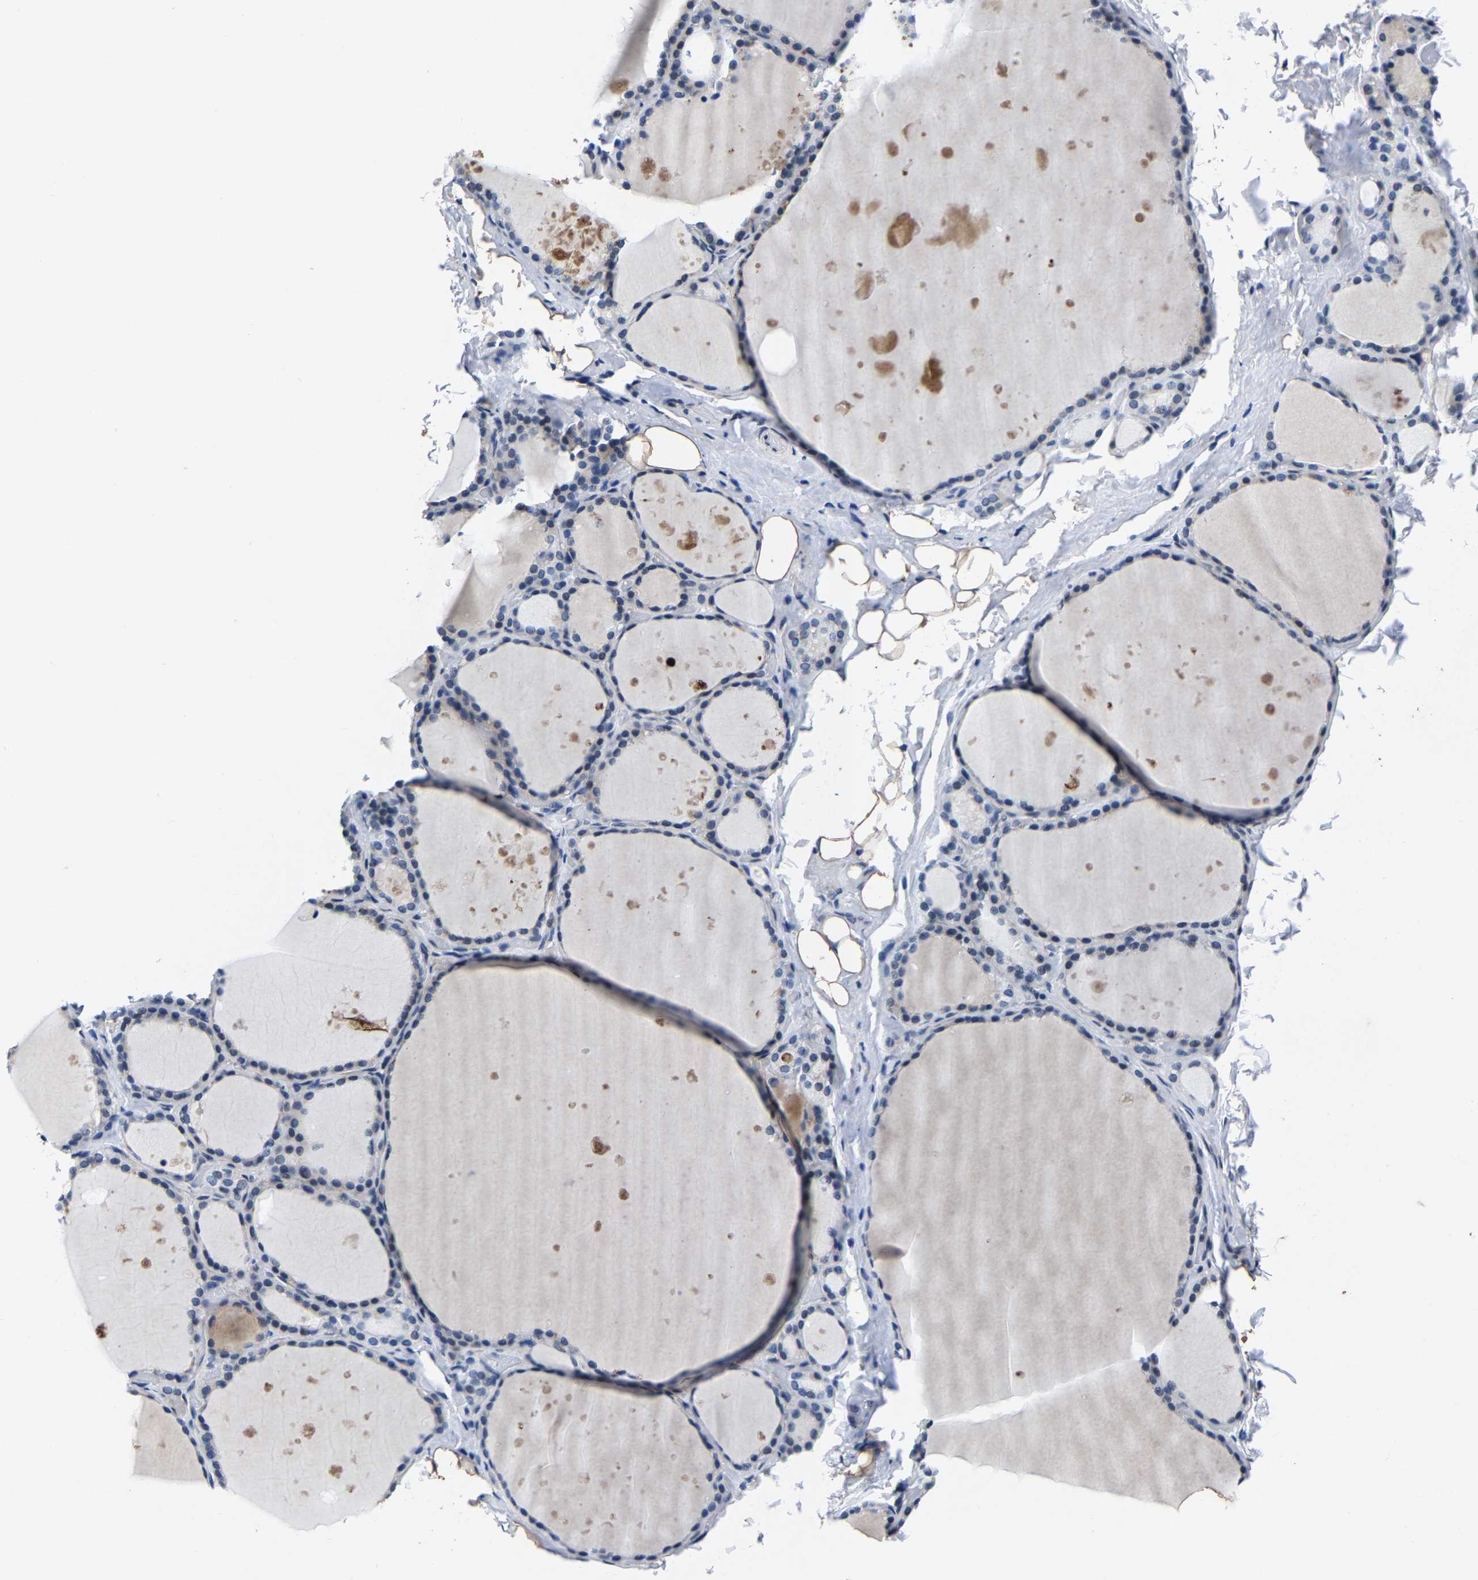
{"staining": {"intensity": "negative", "quantity": "none", "location": "none"}, "tissue": "thyroid gland", "cell_type": "Glandular cells", "image_type": "normal", "snomed": [{"axis": "morphology", "description": "Normal tissue, NOS"}, {"axis": "topography", "description": "Thyroid gland"}], "caption": "IHC photomicrograph of normal thyroid gland: human thyroid gland stained with DAB (3,3'-diaminobenzidine) exhibits no significant protein positivity in glandular cells.", "gene": "UBN2", "patient": {"sex": "female", "age": 44}}